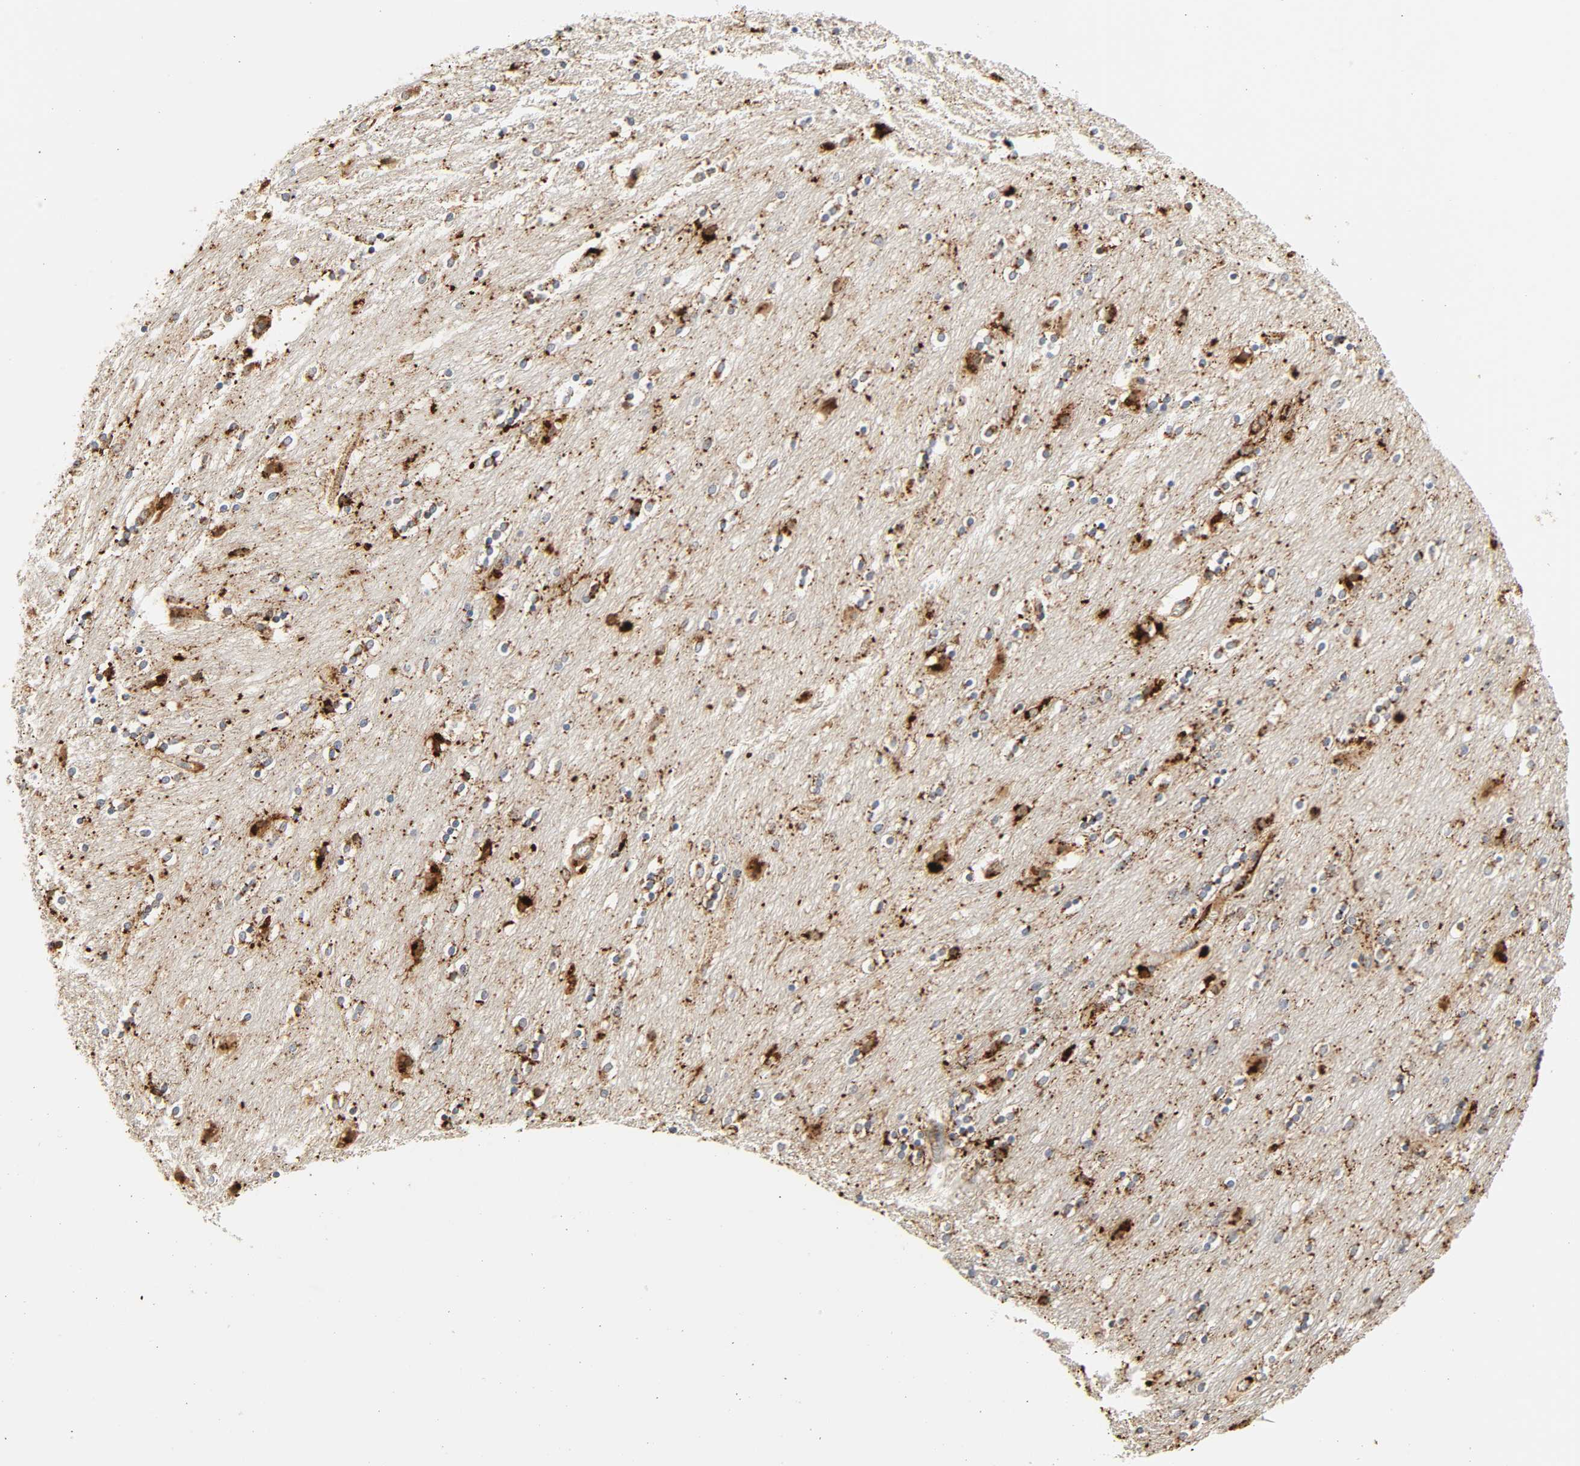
{"staining": {"intensity": "strong", "quantity": ">75%", "location": "cytoplasmic/membranous"}, "tissue": "caudate", "cell_type": "Glial cells", "image_type": "normal", "snomed": [{"axis": "morphology", "description": "Normal tissue, NOS"}, {"axis": "topography", "description": "Lateral ventricle wall"}], "caption": "Approximately >75% of glial cells in unremarkable caudate exhibit strong cytoplasmic/membranous protein expression as visualized by brown immunohistochemical staining.", "gene": "PSAP", "patient": {"sex": "female", "age": 54}}